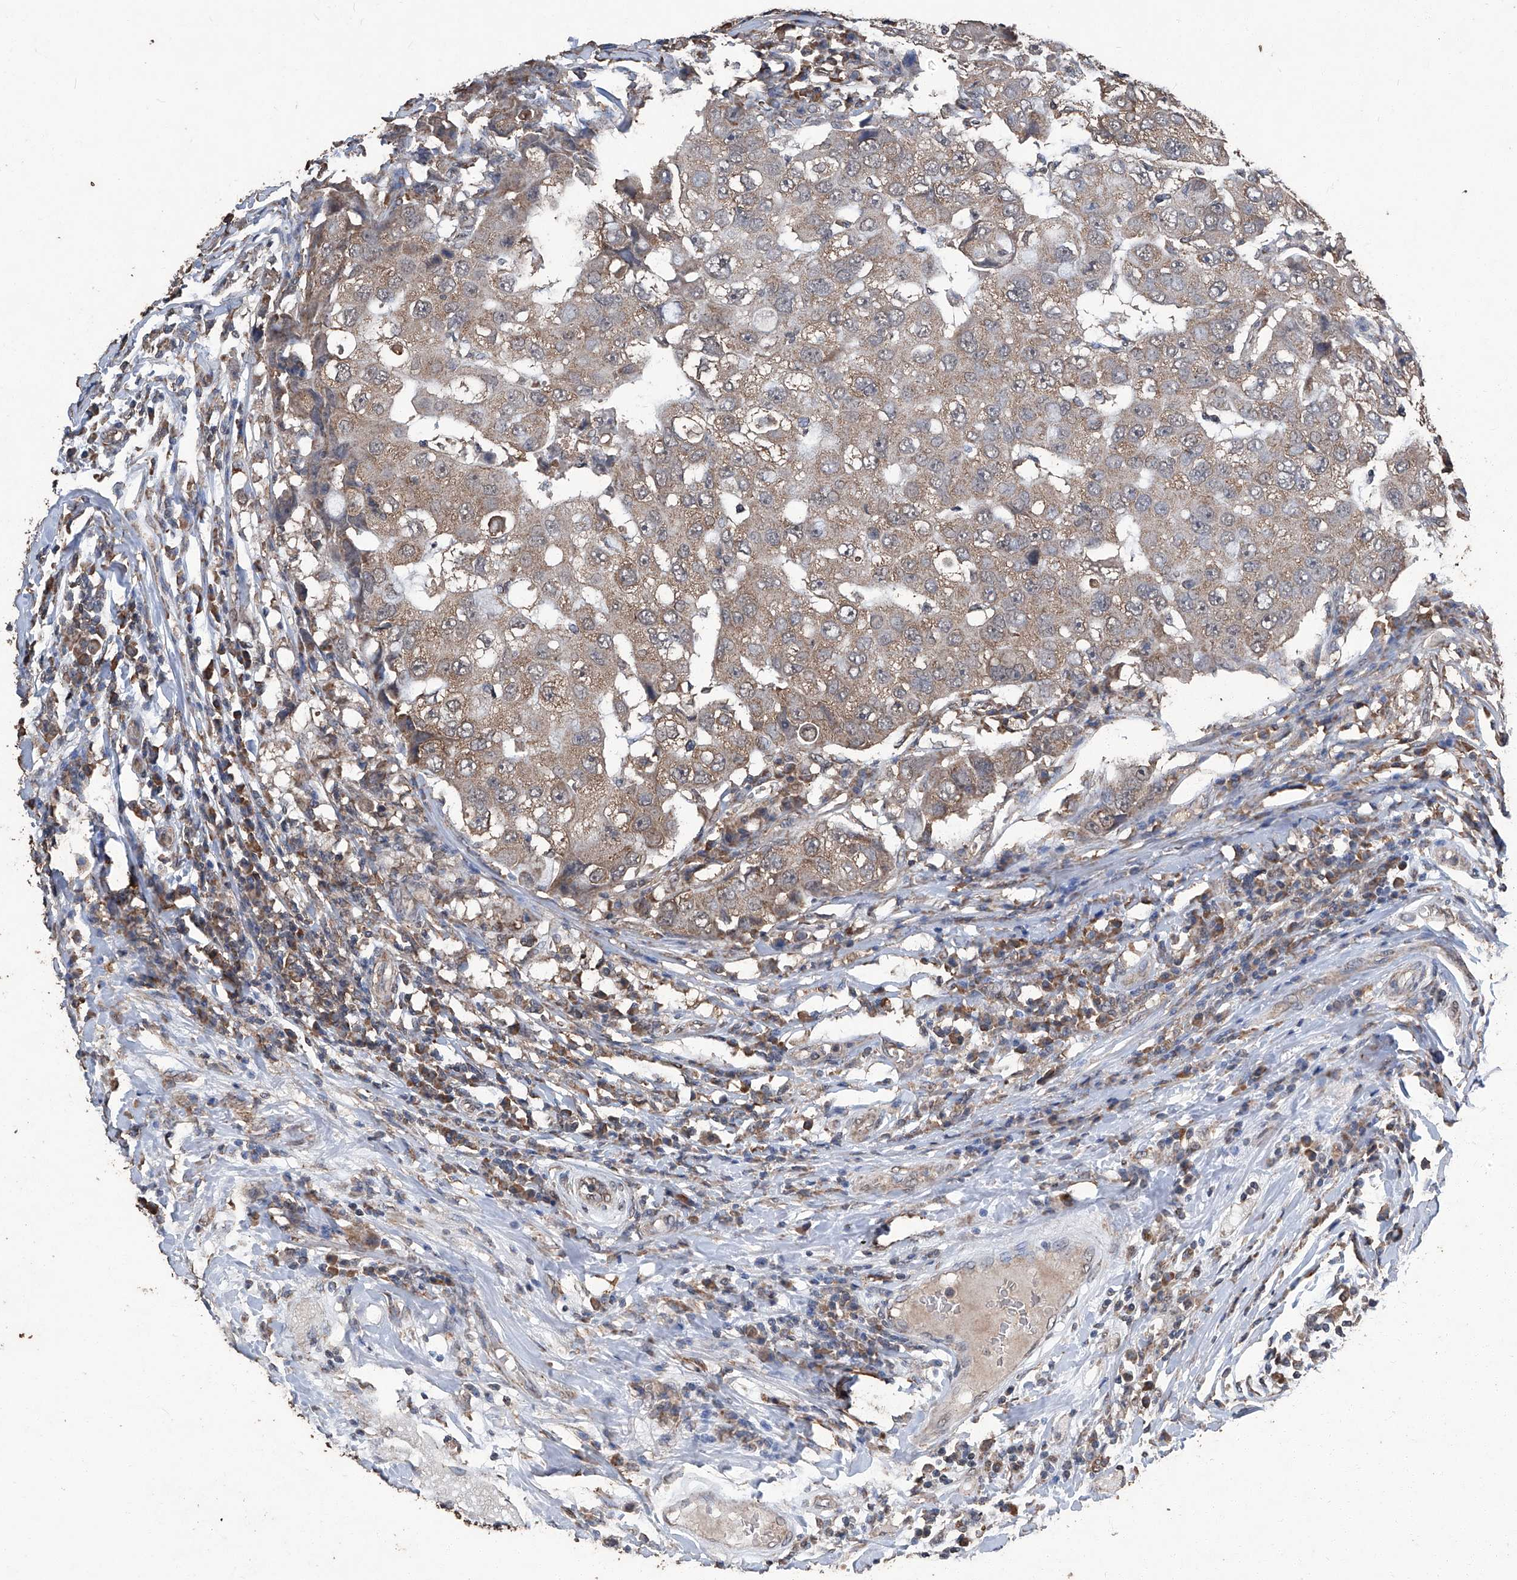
{"staining": {"intensity": "moderate", "quantity": ">75%", "location": "cytoplasmic/membranous"}, "tissue": "breast cancer", "cell_type": "Tumor cells", "image_type": "cancer", "snomed": [{"axis": "morphology", "description": "Duct carcinoma"}, {"axis": "topography", "description": "Breast"}], "caption": "Tumor cells display medium levels of moderate cytoplasmic/membranous staining in about >75% of cells in infiltrating ductal carcinoma (breast). (DAB = brown stain, brightfield microscopy at high magnification).", "gene": "STARD7", "patient": {"sex": "female", "age": 27}}